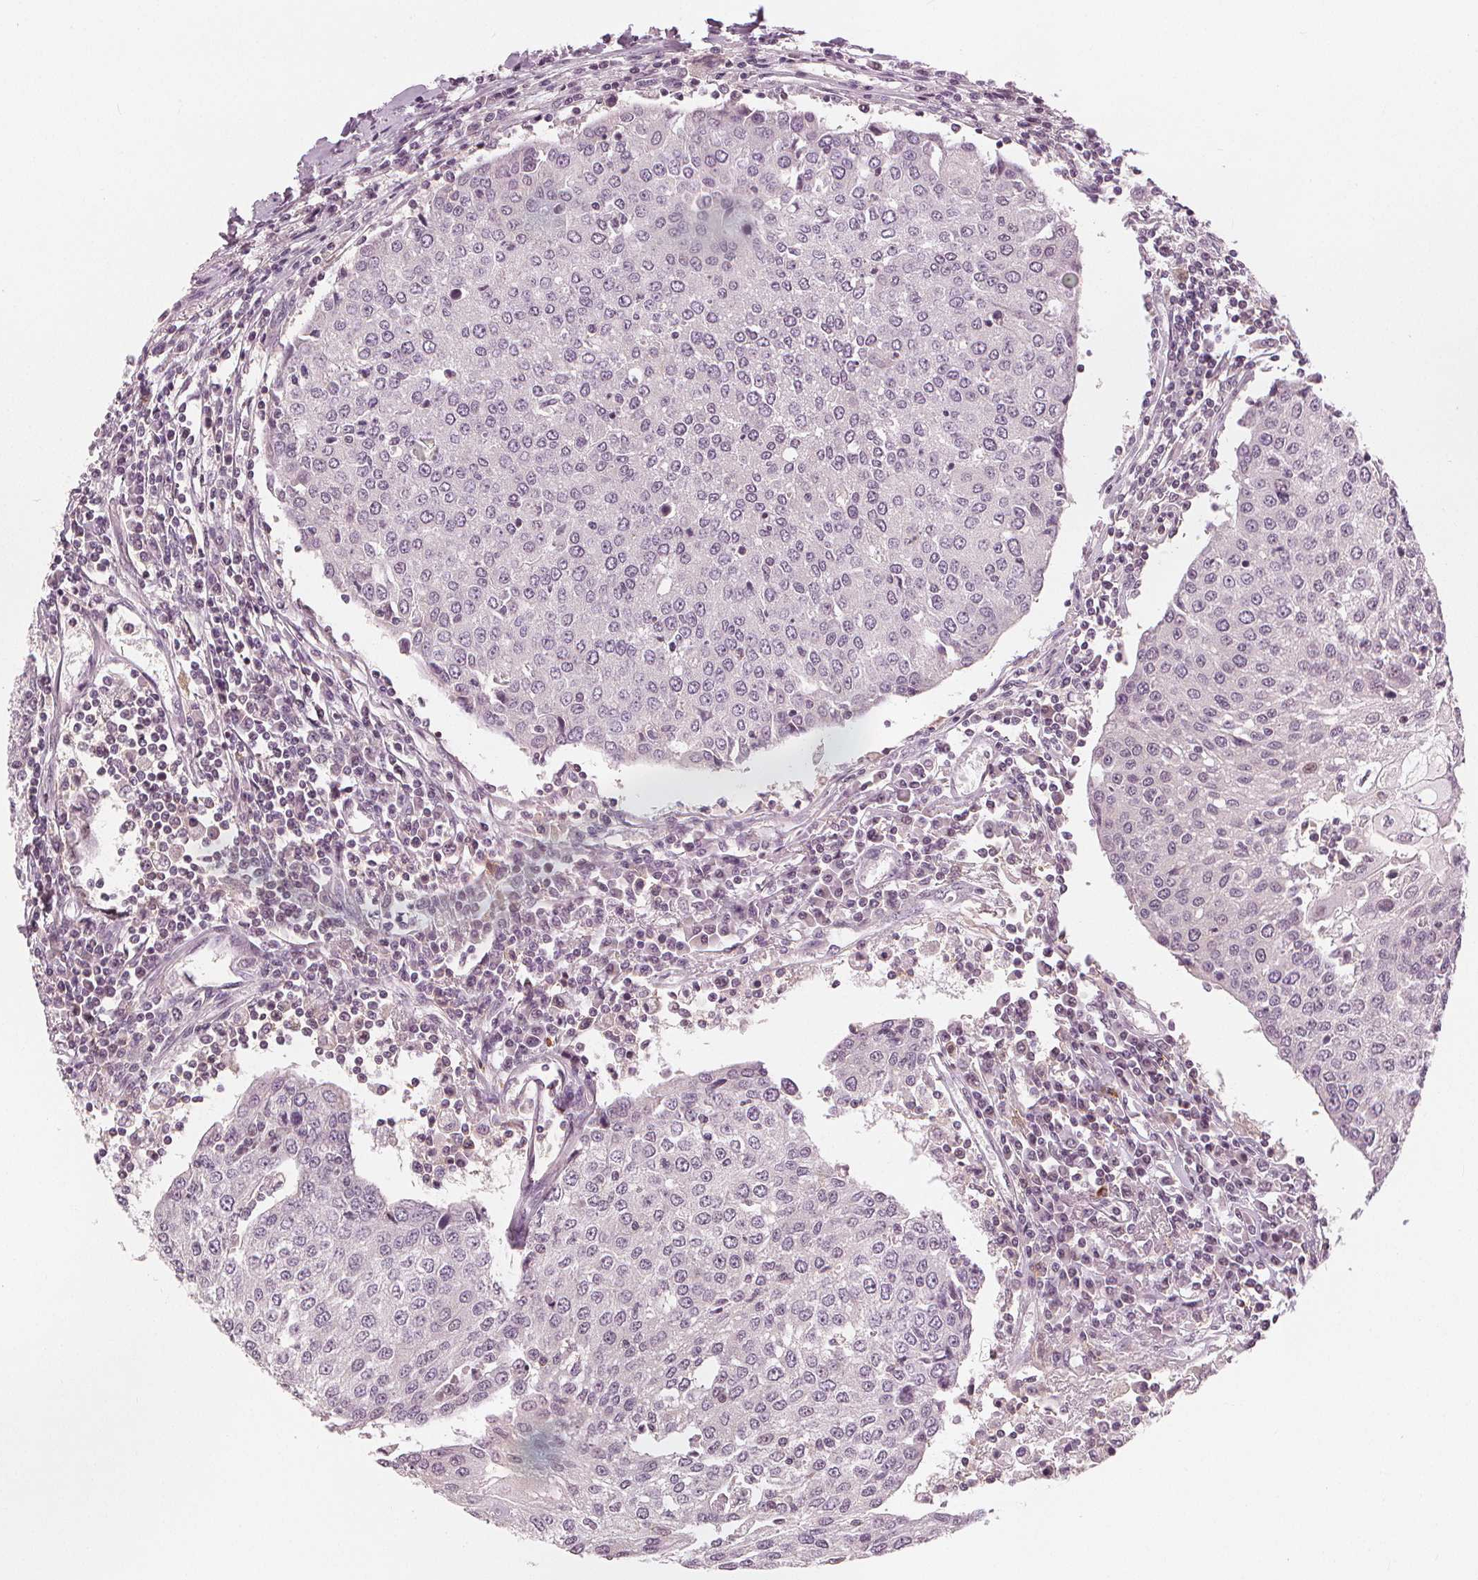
{"staining": {"intensity": "negative", "quantity": "none", "location": "none"}, "tissue": "urothelial cancer", "cell_type": "Tumor cells", "image_type": "cancer", "snomed": [{"axis": "morphology", "description": "Urothelial carcinoma, High grade"}, {"axis": "topography", "description": "Urinary bladder"}], "caption": "DAB (3,3'-diaminobenzidine) immunohistochemical staining of human urothelial cancer shows no significant positivity in tumor cells.", "gene": "SLC34A1", "patient": {"sex": "female", "age": 85}}